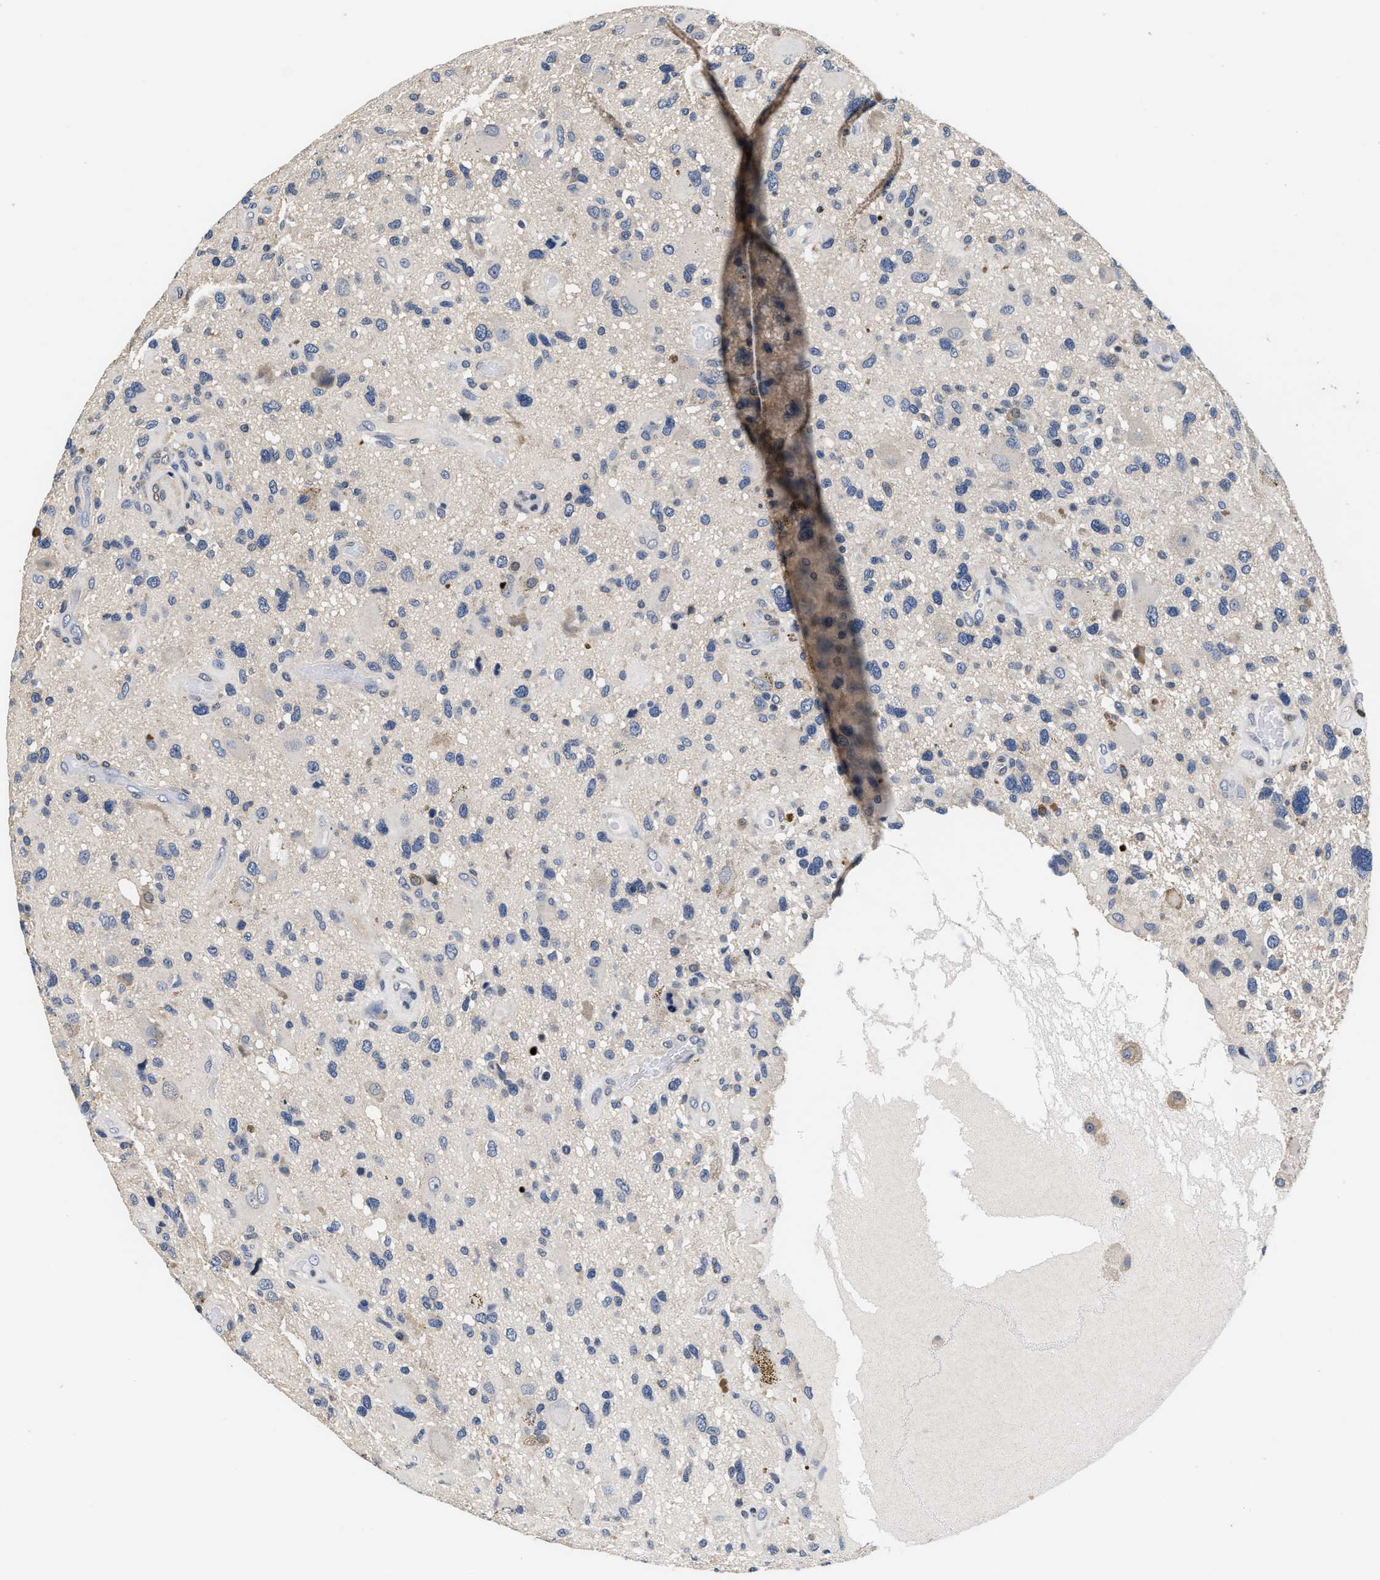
{"staining": {"intensity": "weak", "quantity": "<25%", "location": "cytoplasmic/membranous"}, "tissue": "glioma", "cell_type": "Tumor cells", "image_type": "cancer", "snomed": [{"axis": "morphology", "description": "Glioma, malignant, High grade"}, {"axis": "topography", "description": "Brain"}], "caption": "Immunohistochemistry of human malignant high-grade glioma demonstrates no positivity in tumor cells.", "gene": "ANKIB1", "patient": {"sex": "male", "age": 33}}